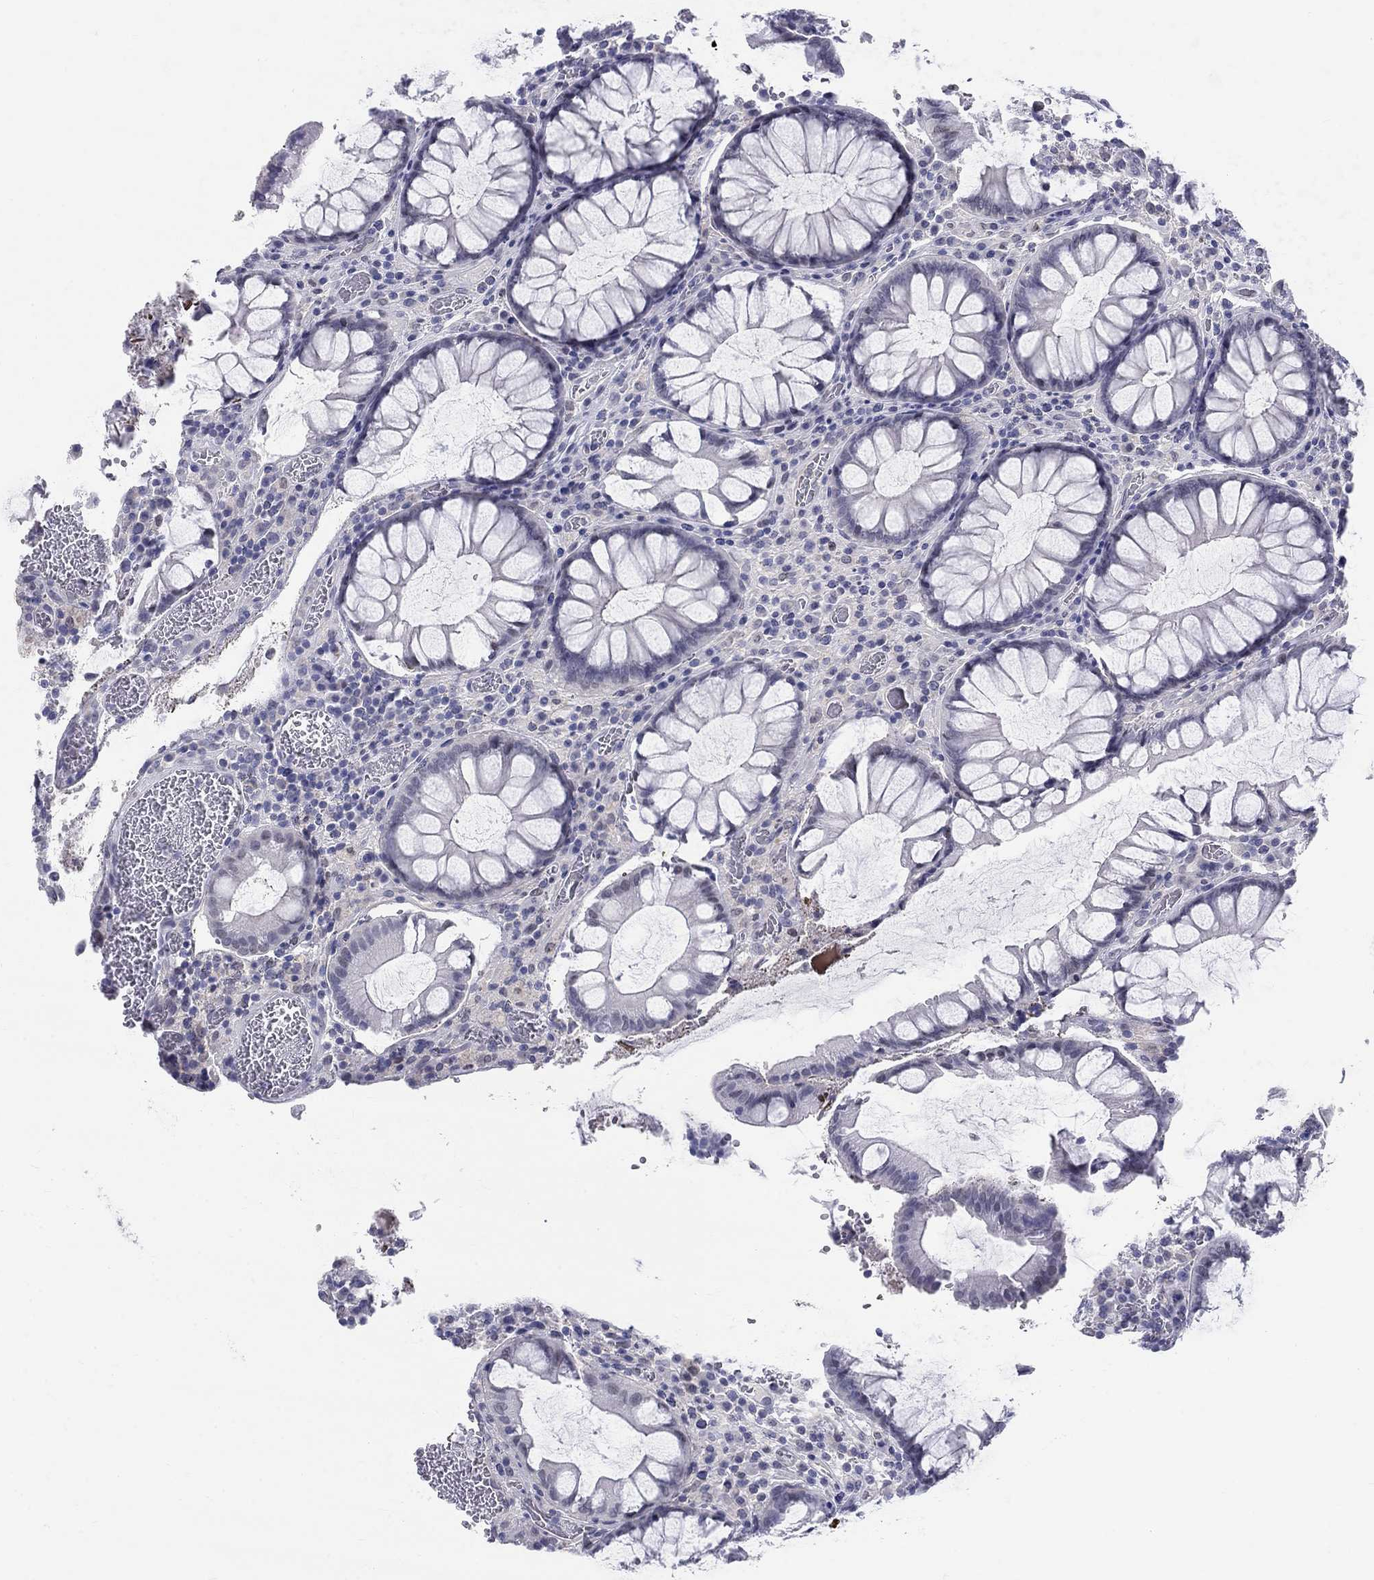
{"staining": {"intensity": "negative", "quantity": "none", "location": "none"}, "tissue": "colorectal cancer", "cell_type": "Tumor cells", "image_type": "cancer", "snomed": [{"axis": "morphology", "description": "Adenocarcinoma, NOS"}, {"axis": "topography", "description": "Colon"}], "caption": "Colorectal cancer stained for a protein using immunohistochemistry (IHC) demonstrates no staining tumor cells.", "gene": "EGFLAM", "patient": {"sex": "female", "age": 48}}